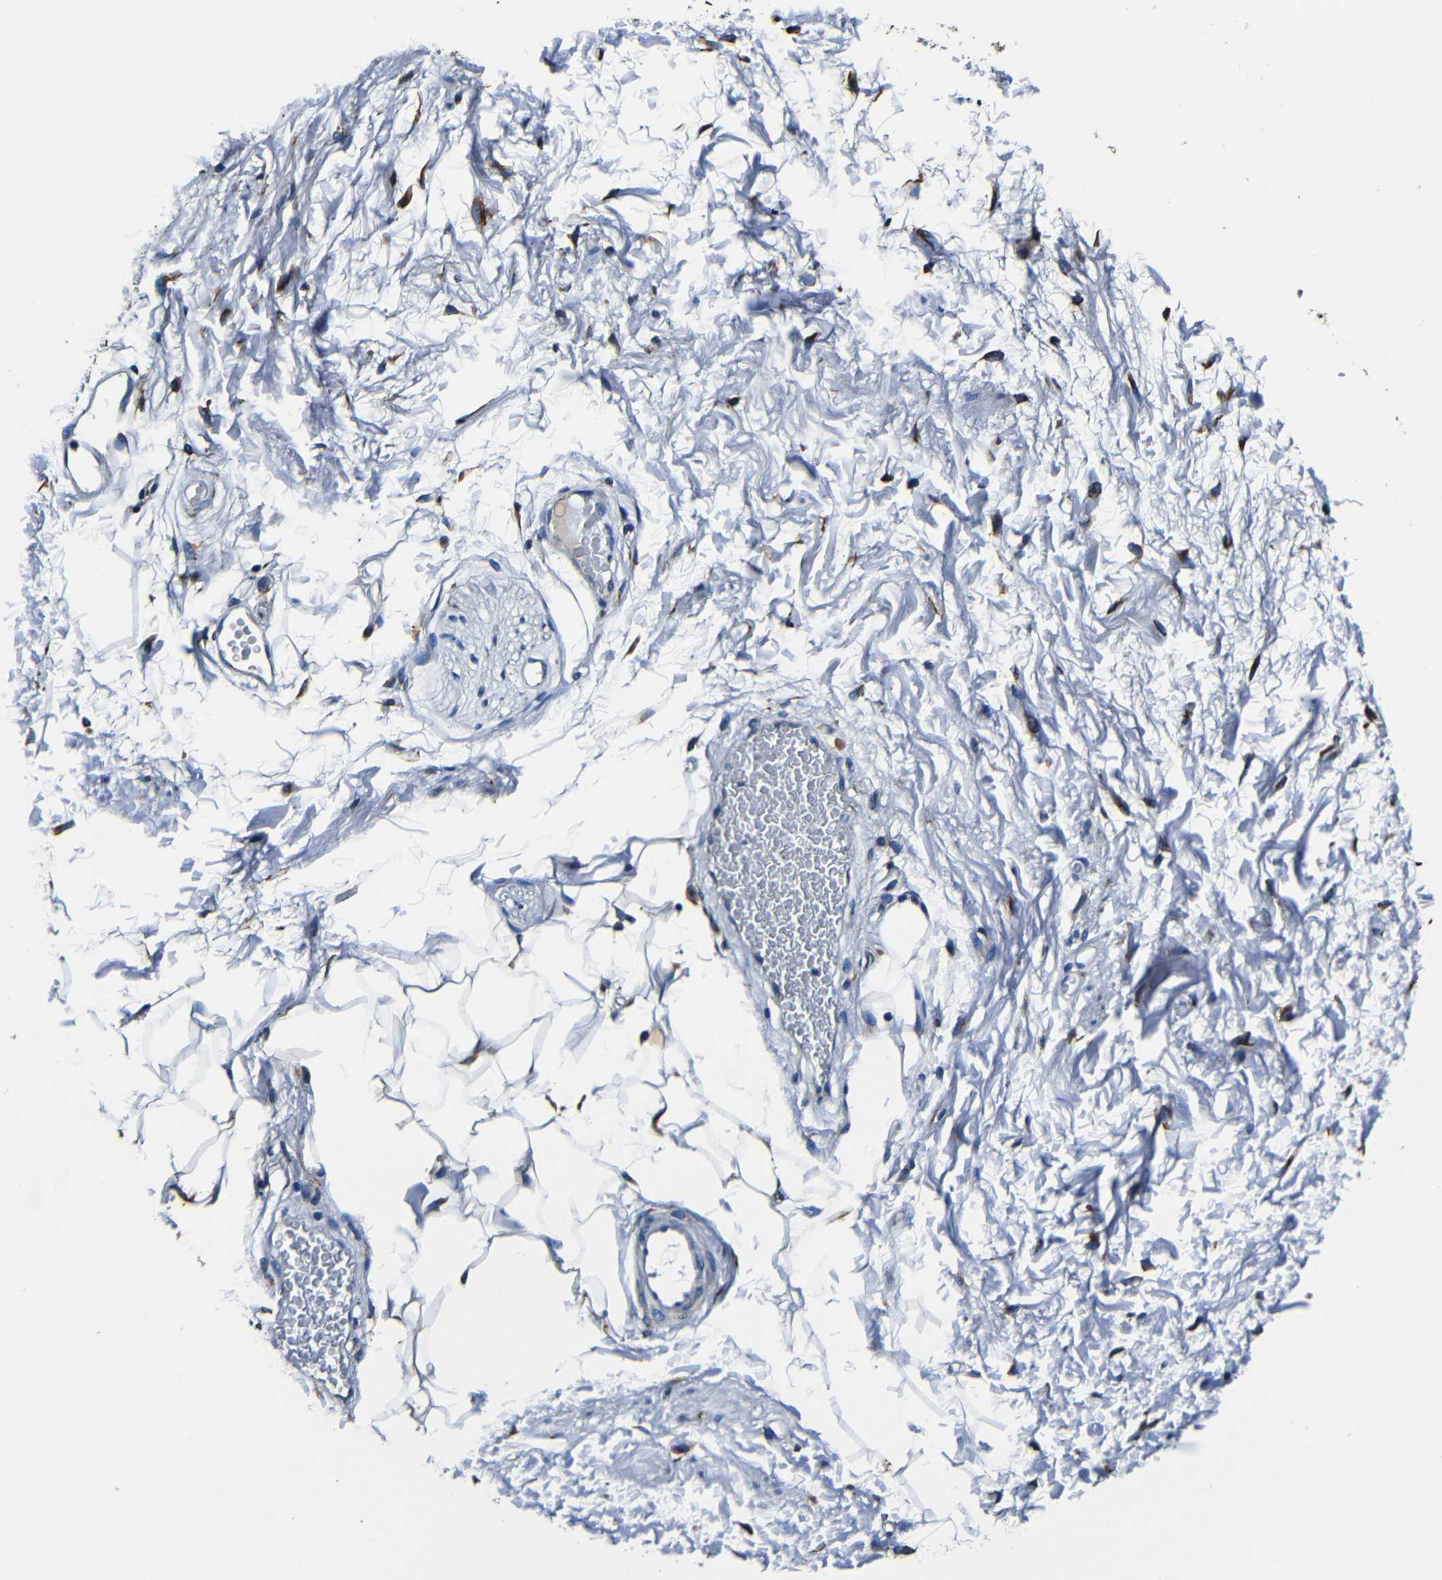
{"staining": {"intensity": "negative", "quantity": "none", "location": "none"}, "tissue": "adipose tissue", "cell_type": "Adipocytes", "image_type": "normal", "snomed": [{"axis": "morphology", "description": "Normal tissue, NOS"}, {"axis": "topography", "description": "Soft tissue"}, {"axis": "topography", "description": "Peripheral nerve tissue"}], "caption": "This is a histopathology image of IHC staining of normal adipose tissue, which shows no expression in adipocytes. Nuclei are stained in blue.", "gene": "RRBP1", "patient": {"sex": "female", "age": 71}}